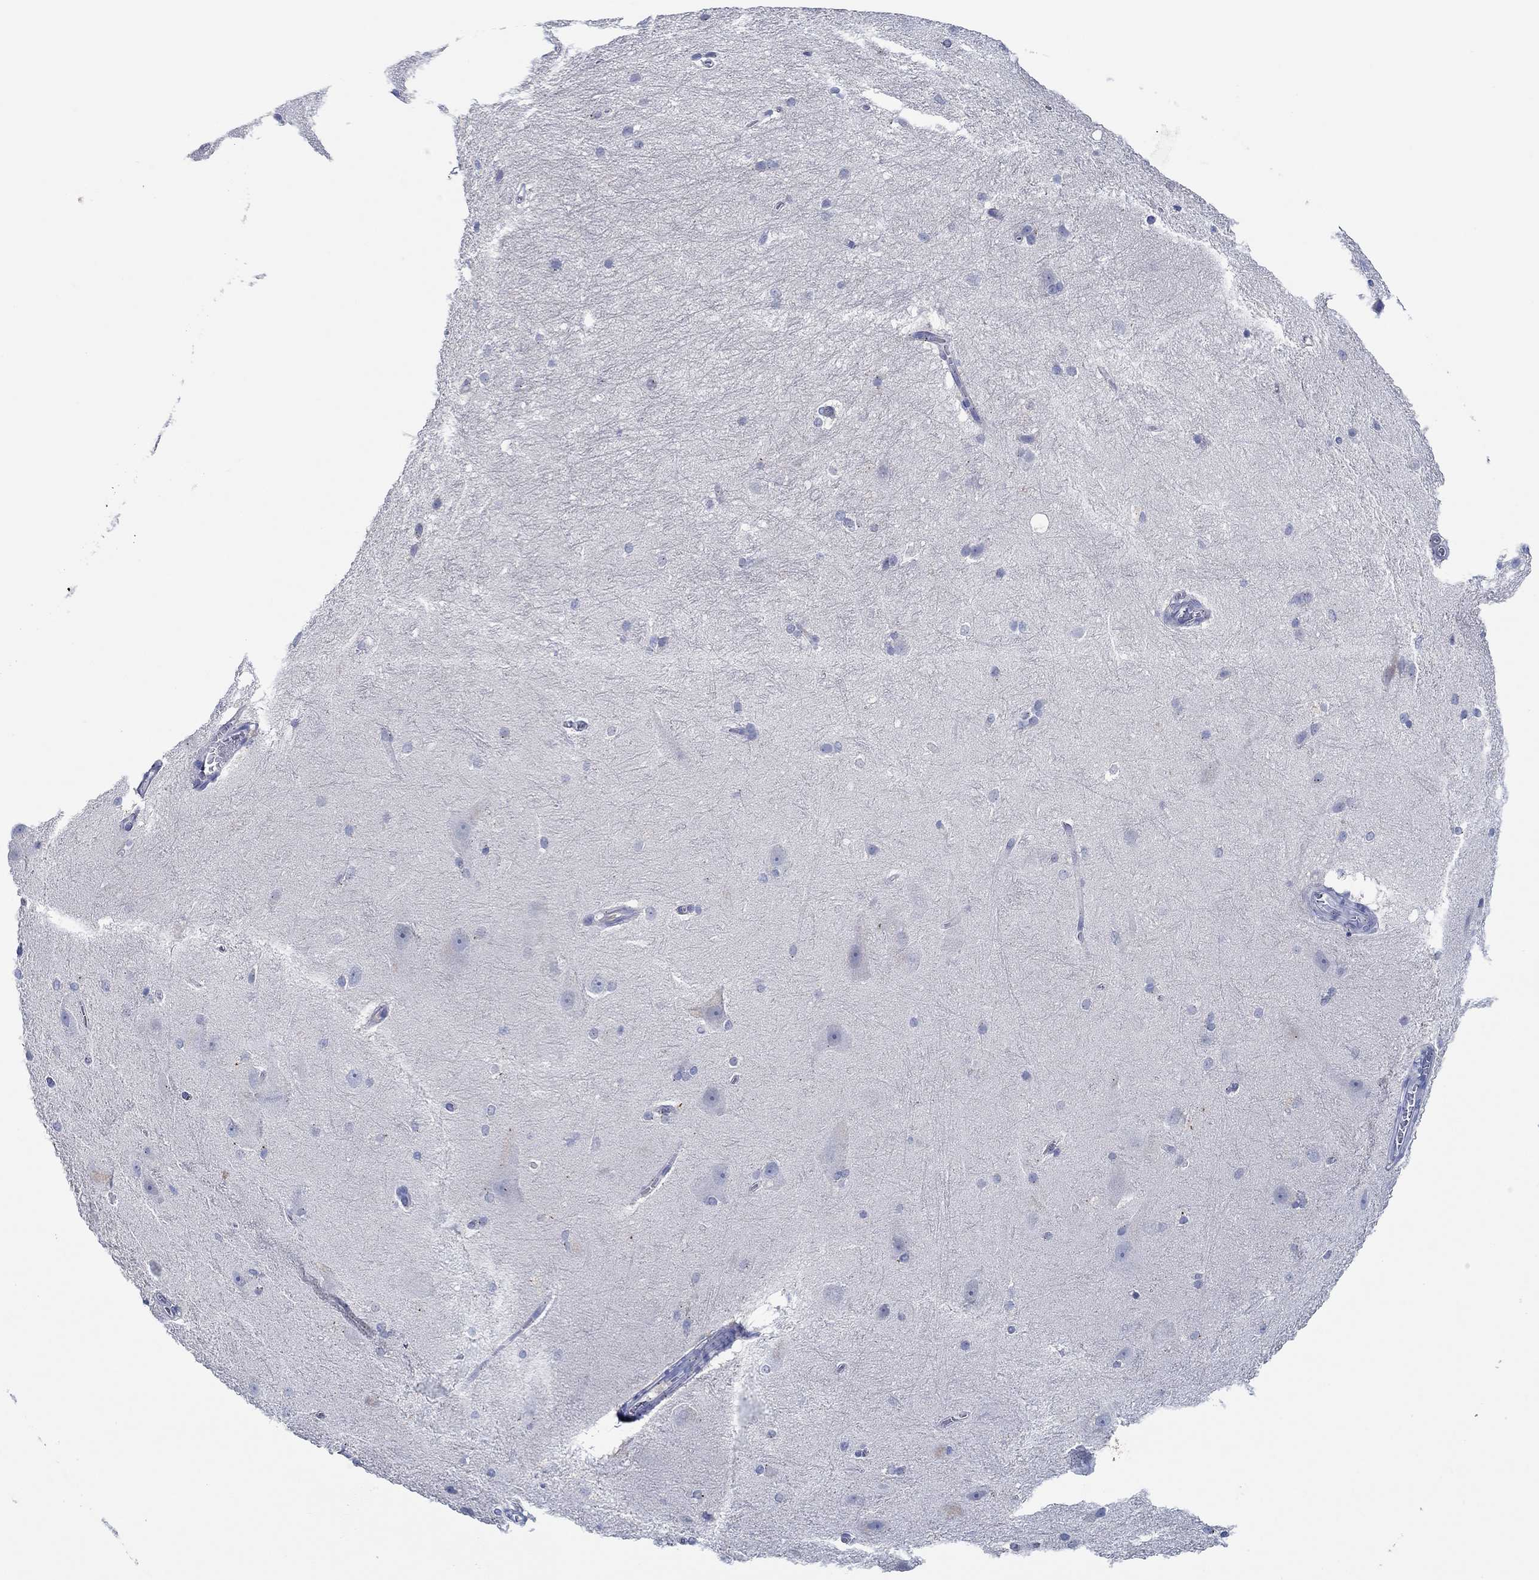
{"staining": {"intensity": "negative", "quantity": "none", "location": "none"}, "tissue": "hippocampus", "cell_type": "Glial cells", "image_type": "normal", "snomed": [{"axis": "morphology", "description": "Normal tissue, NOS"}, {"axis": "topography", "description": "Cerebral cortex"}, {"axis": "topography", "description": "Hippocampus"}], "caption": "Immunohistochemistry of benign hippocampus shows no positivity in glial cells.", "gene": "CPM", "patient": {"sex": "female", "age": 19}}